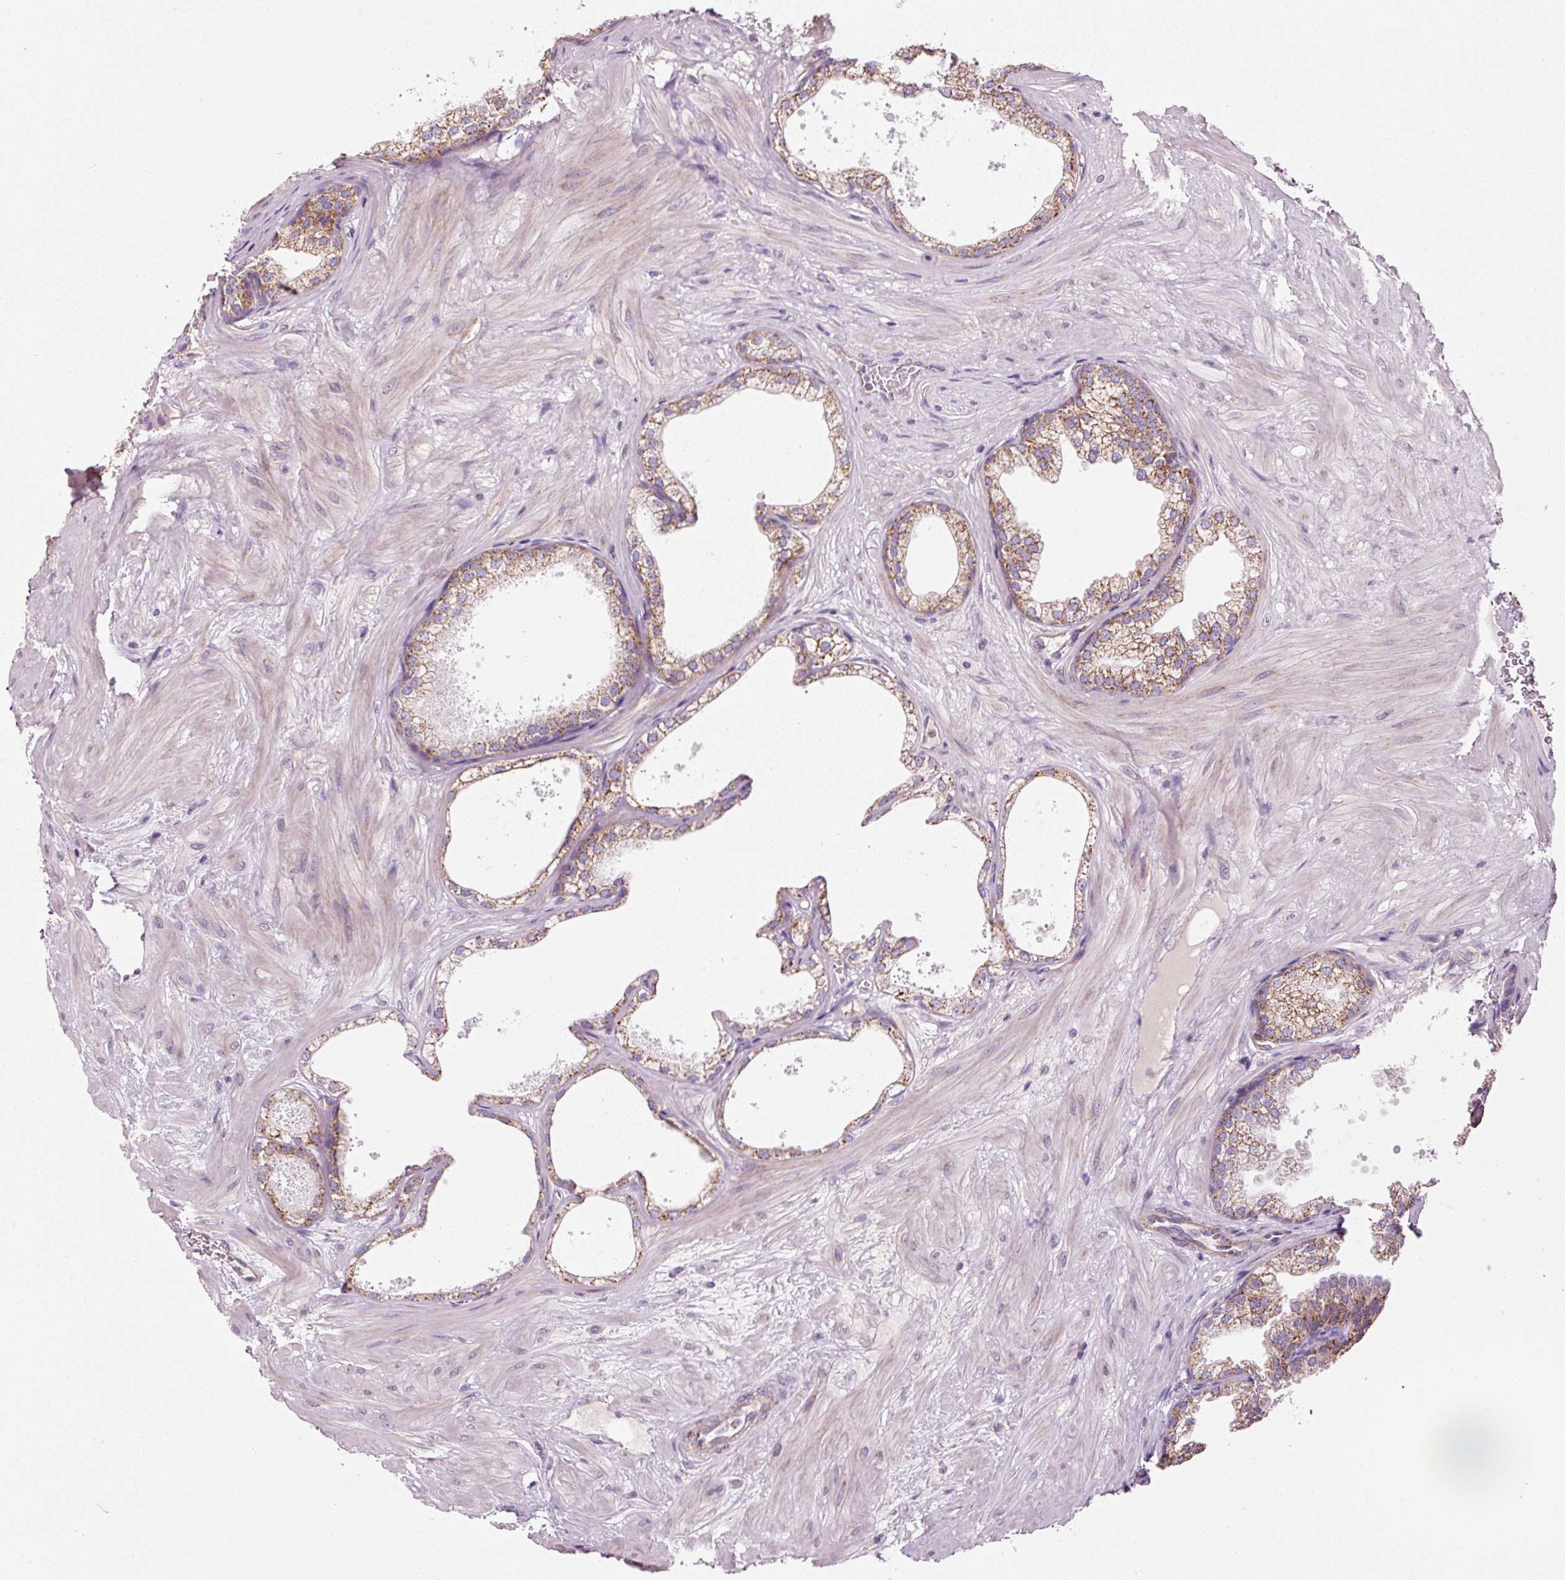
{"staining": {"intensity": "strong", "quantity": "25%-75%", "location": "cytoplasmic/membranous"}, "tissue": "prostate", "cell_type": "Glandular cells", "image_type": "normal", "snomed": [{"axis": "morphology", "description": "Normal tissue, NOS"}, {"axis": "topography", "description": "Prostate"}], "caption": "A brown stain shows strong cytoplasmic/membranous expression of a protein in glandular cells of benign prostate. The protein is stained brown, and the nuclei are stained in blue (DAB IHC with brightfield microscopy, high magnification).", "gene": "NDUFB4", "patient": {"sex": "male", "age": 37}}